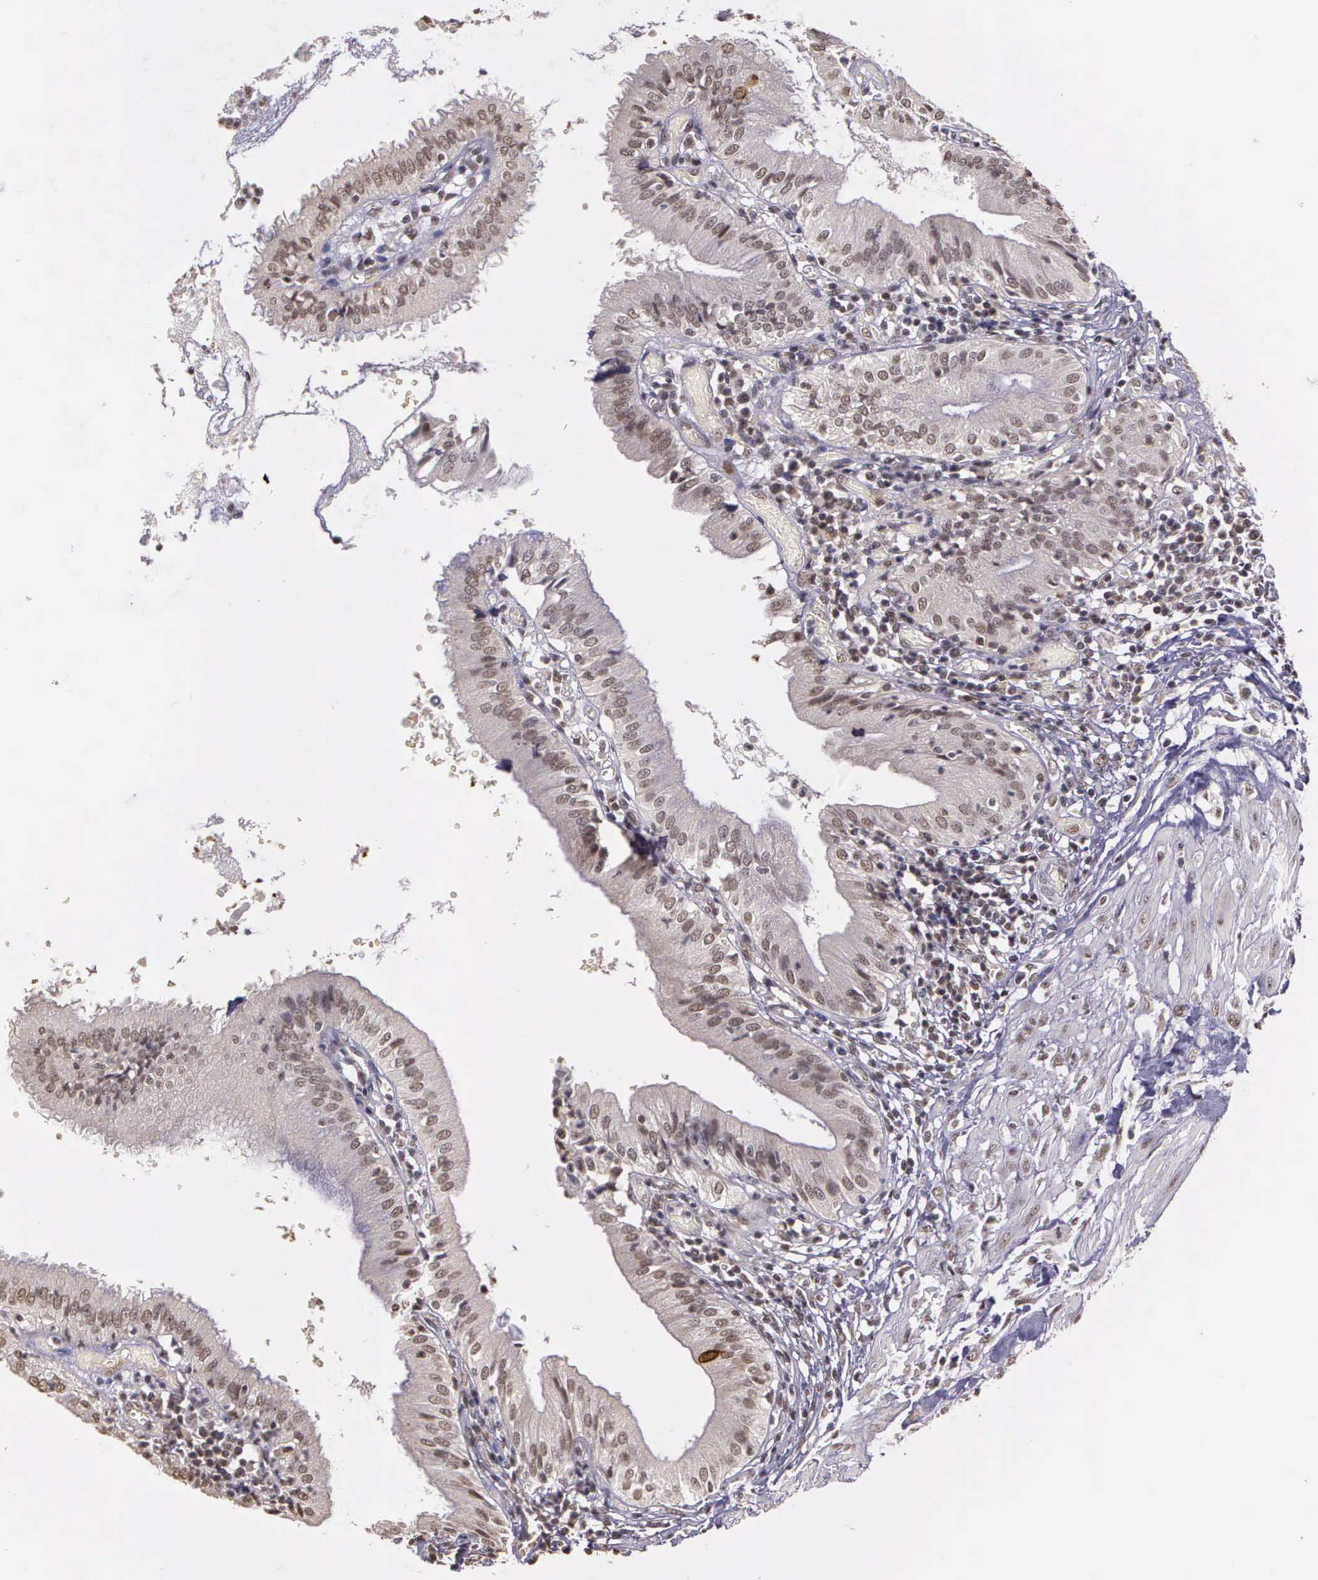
{"staining": {"intensity": "weak", "quantity": "25%-75%", "location": "nuclear"}, "tissue": "gallbladder", "cell_type": "Glandular cells", "image_type": "normal", "snomed": [{"axis": "morphology", "description": "Normal tissue, NOS"}, {"axis": "topography", "description": "Gallbladder"}], "caption": "Protein positivity by IHC displays weak nuclear positivity in about 25%-75% of glandular cells in benign gallbladder.", "gene": "ARMCX5", "patient": {"sex": "male", "age": 58}}